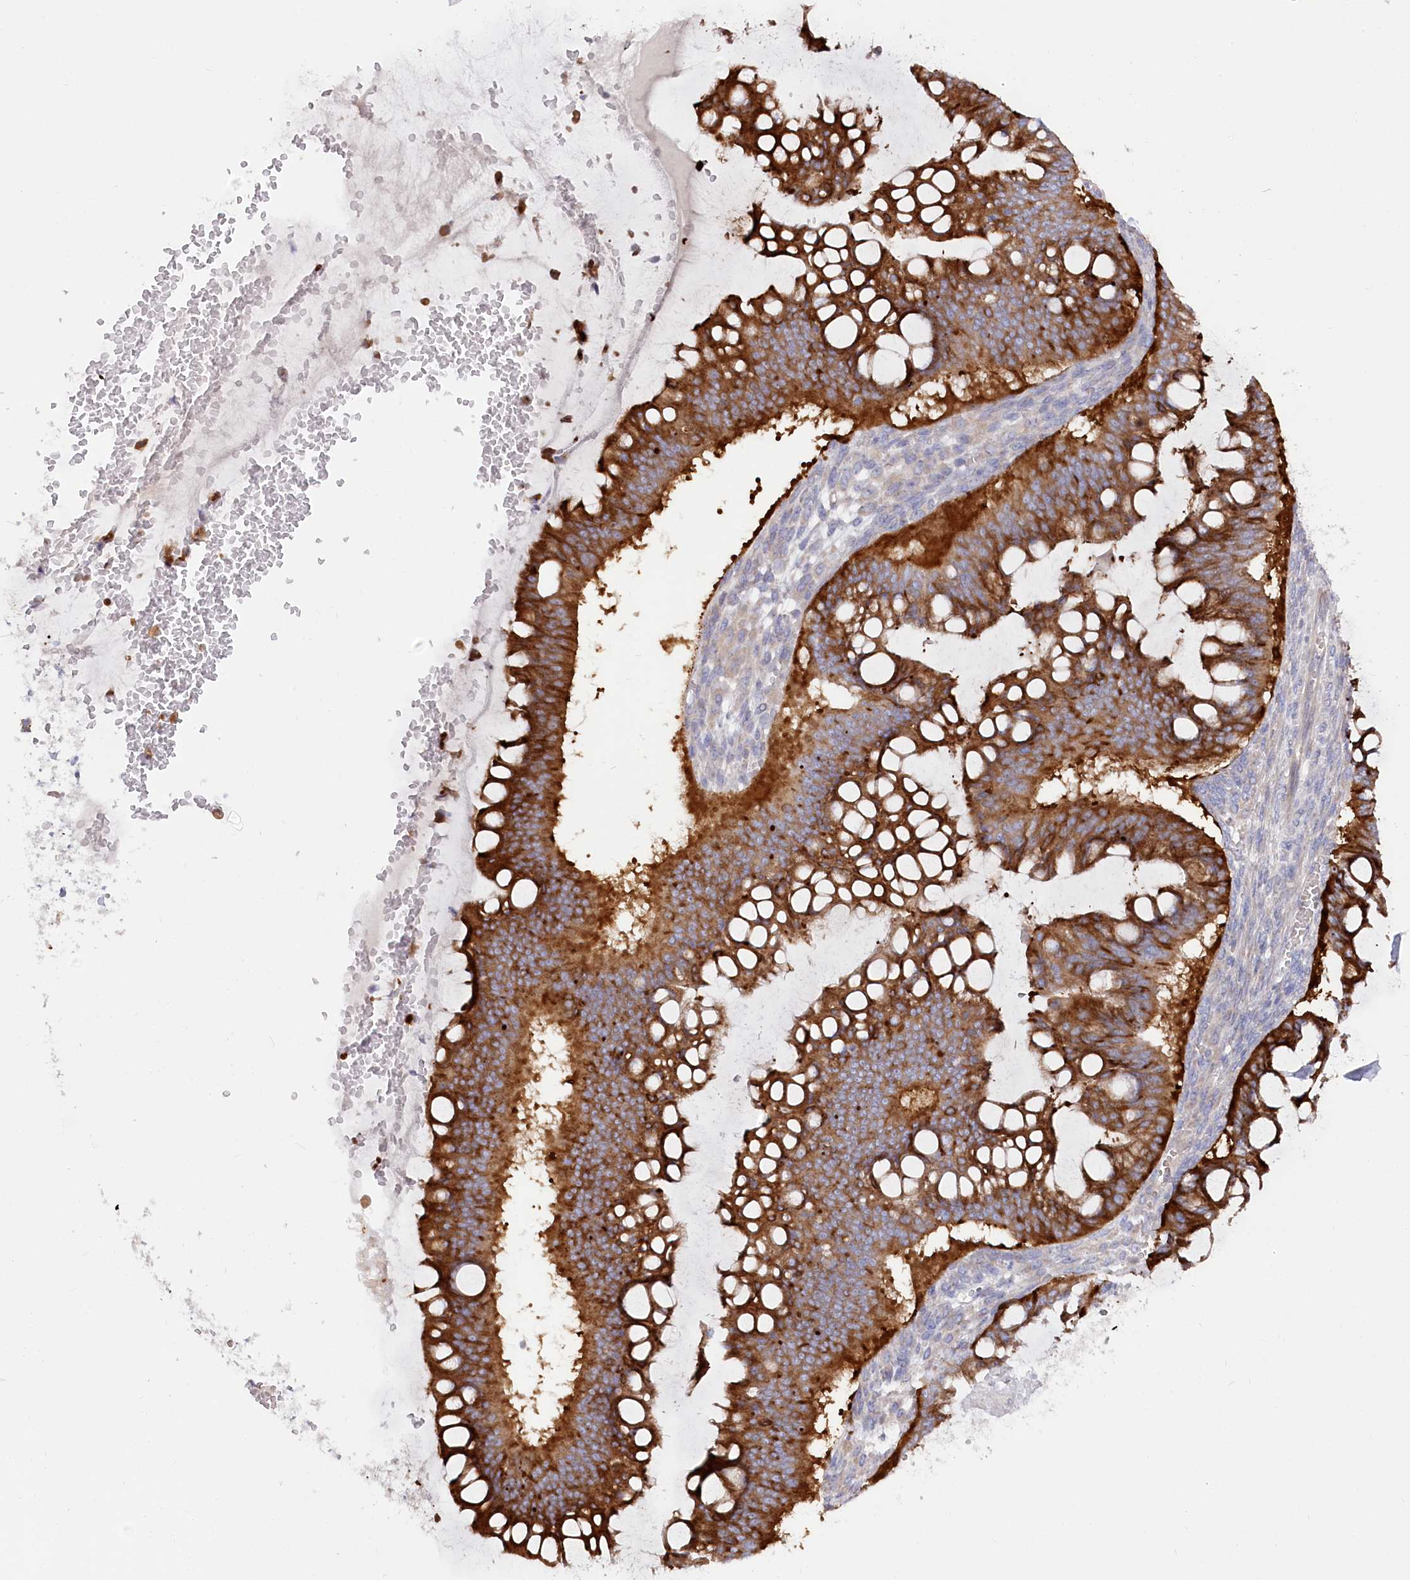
{"staining": {"intensity": "strong", "quantity": ">75%", "location": "cytoplasmic/membranous"}, "tissue": "ovarian cancer", "cell_type": "Tumor cells", "image_type": "cancer", "snomed": [{"axis": "morphology", "description": "Cystadenocarcinoma, mucinous, NOS"}, {"axis": "topography", "description": "Ovary"}], "caption": "Protein staining shows strong cytoplasmic/membranous expression in approximately >75% of tumor cells in ovarian mucinous cystadenocarcinoma. The staining is performed using DAB brown chromogen to label protein expression. The nuclei are counter-stained blue using hematoxylin.", "gene": "POGLUT1", "patient": {"sex": "female", "age": 73}}